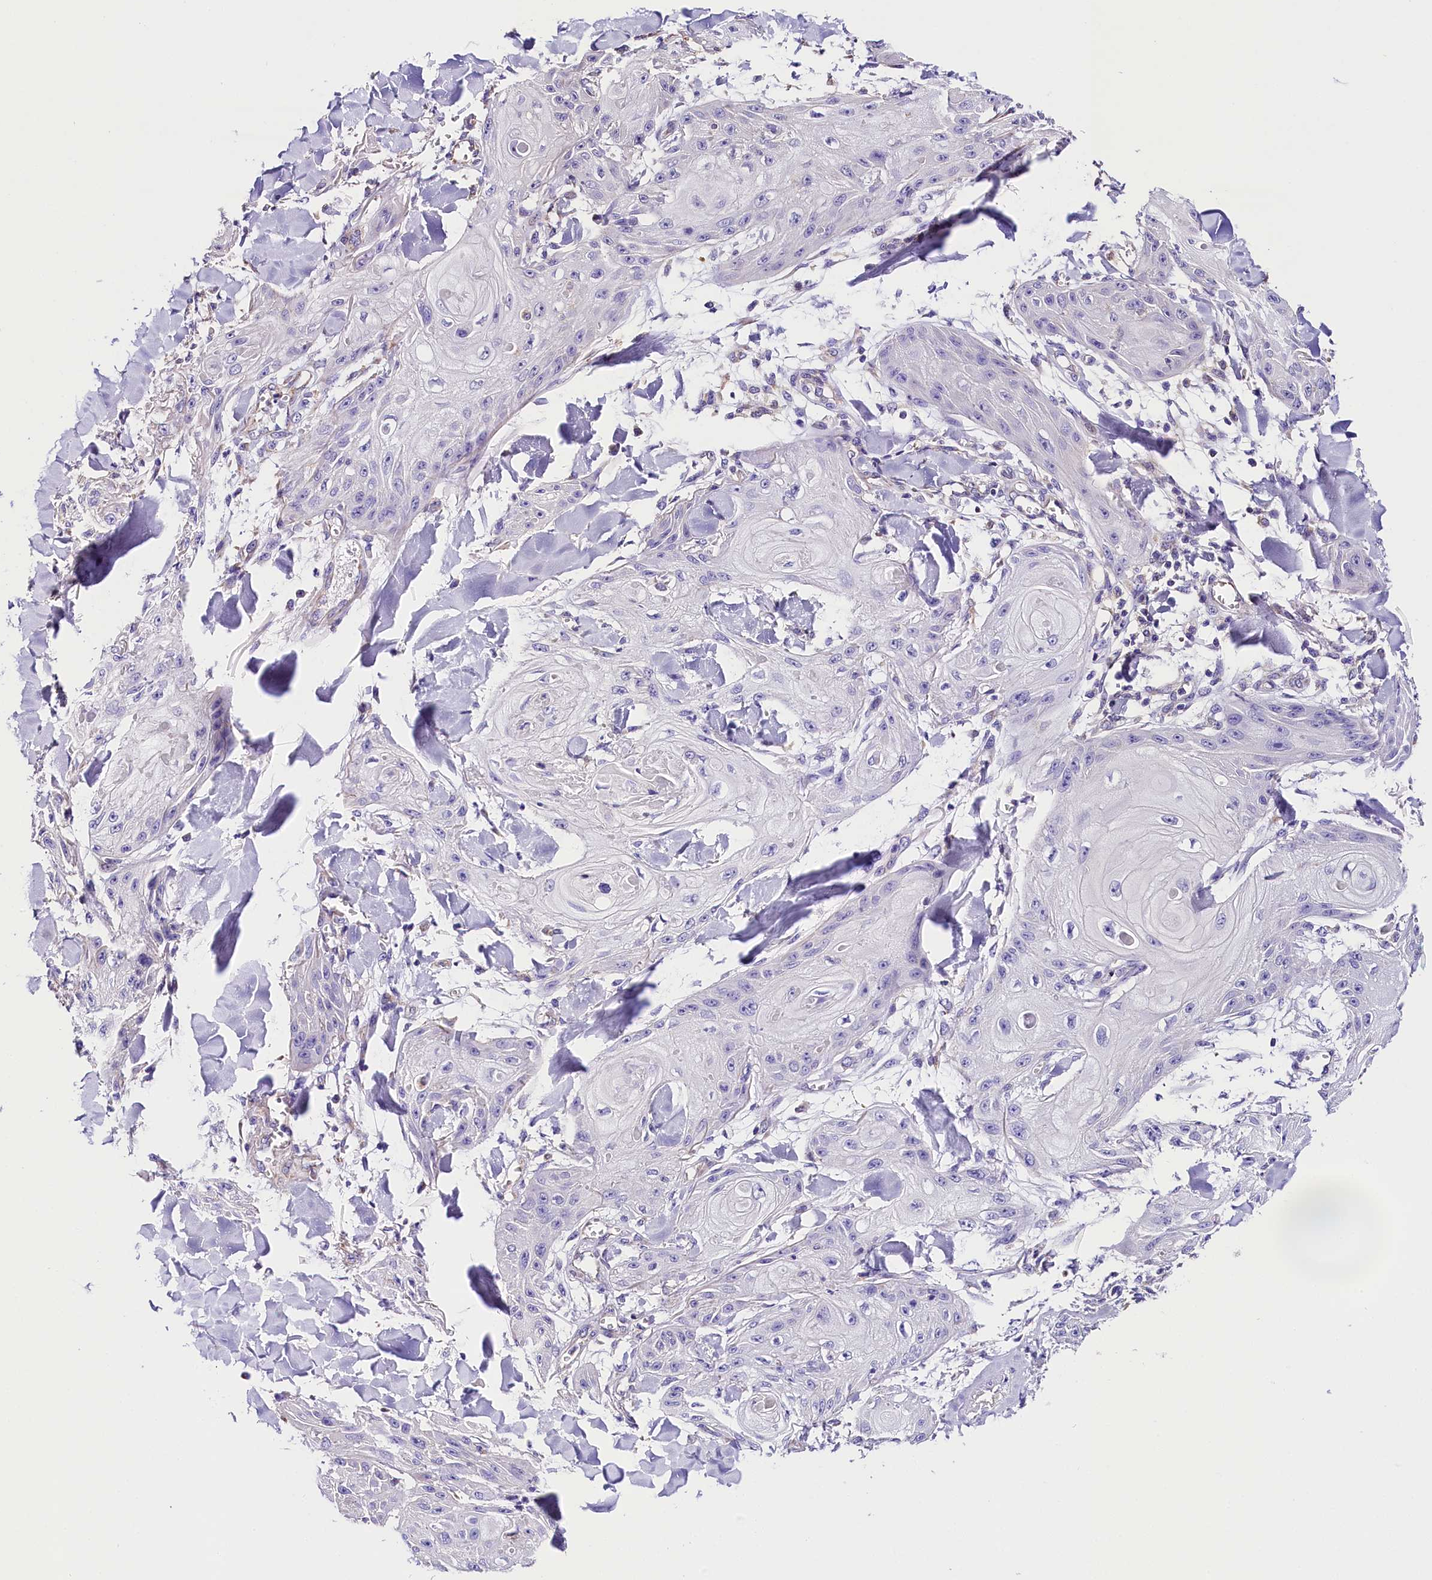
{"staining": {"intensity": "negative", "quantity": "none", "location": "none"}, "tissue": "skin cancer", "cell_type": "Tumor cells", "image_type": "cancer", "snomed": [{"axis": "morphology", "description": "Squamous cell carcinoma, NOS"}, {"axis": "topography", "description": "Skin"}], "caption": "An image of human skin cancer (squamous cell carcinoma) is negative for staining in tumor cells.", "gene": "ACAA2", "patient": {"sex": "male", "age": 74}}